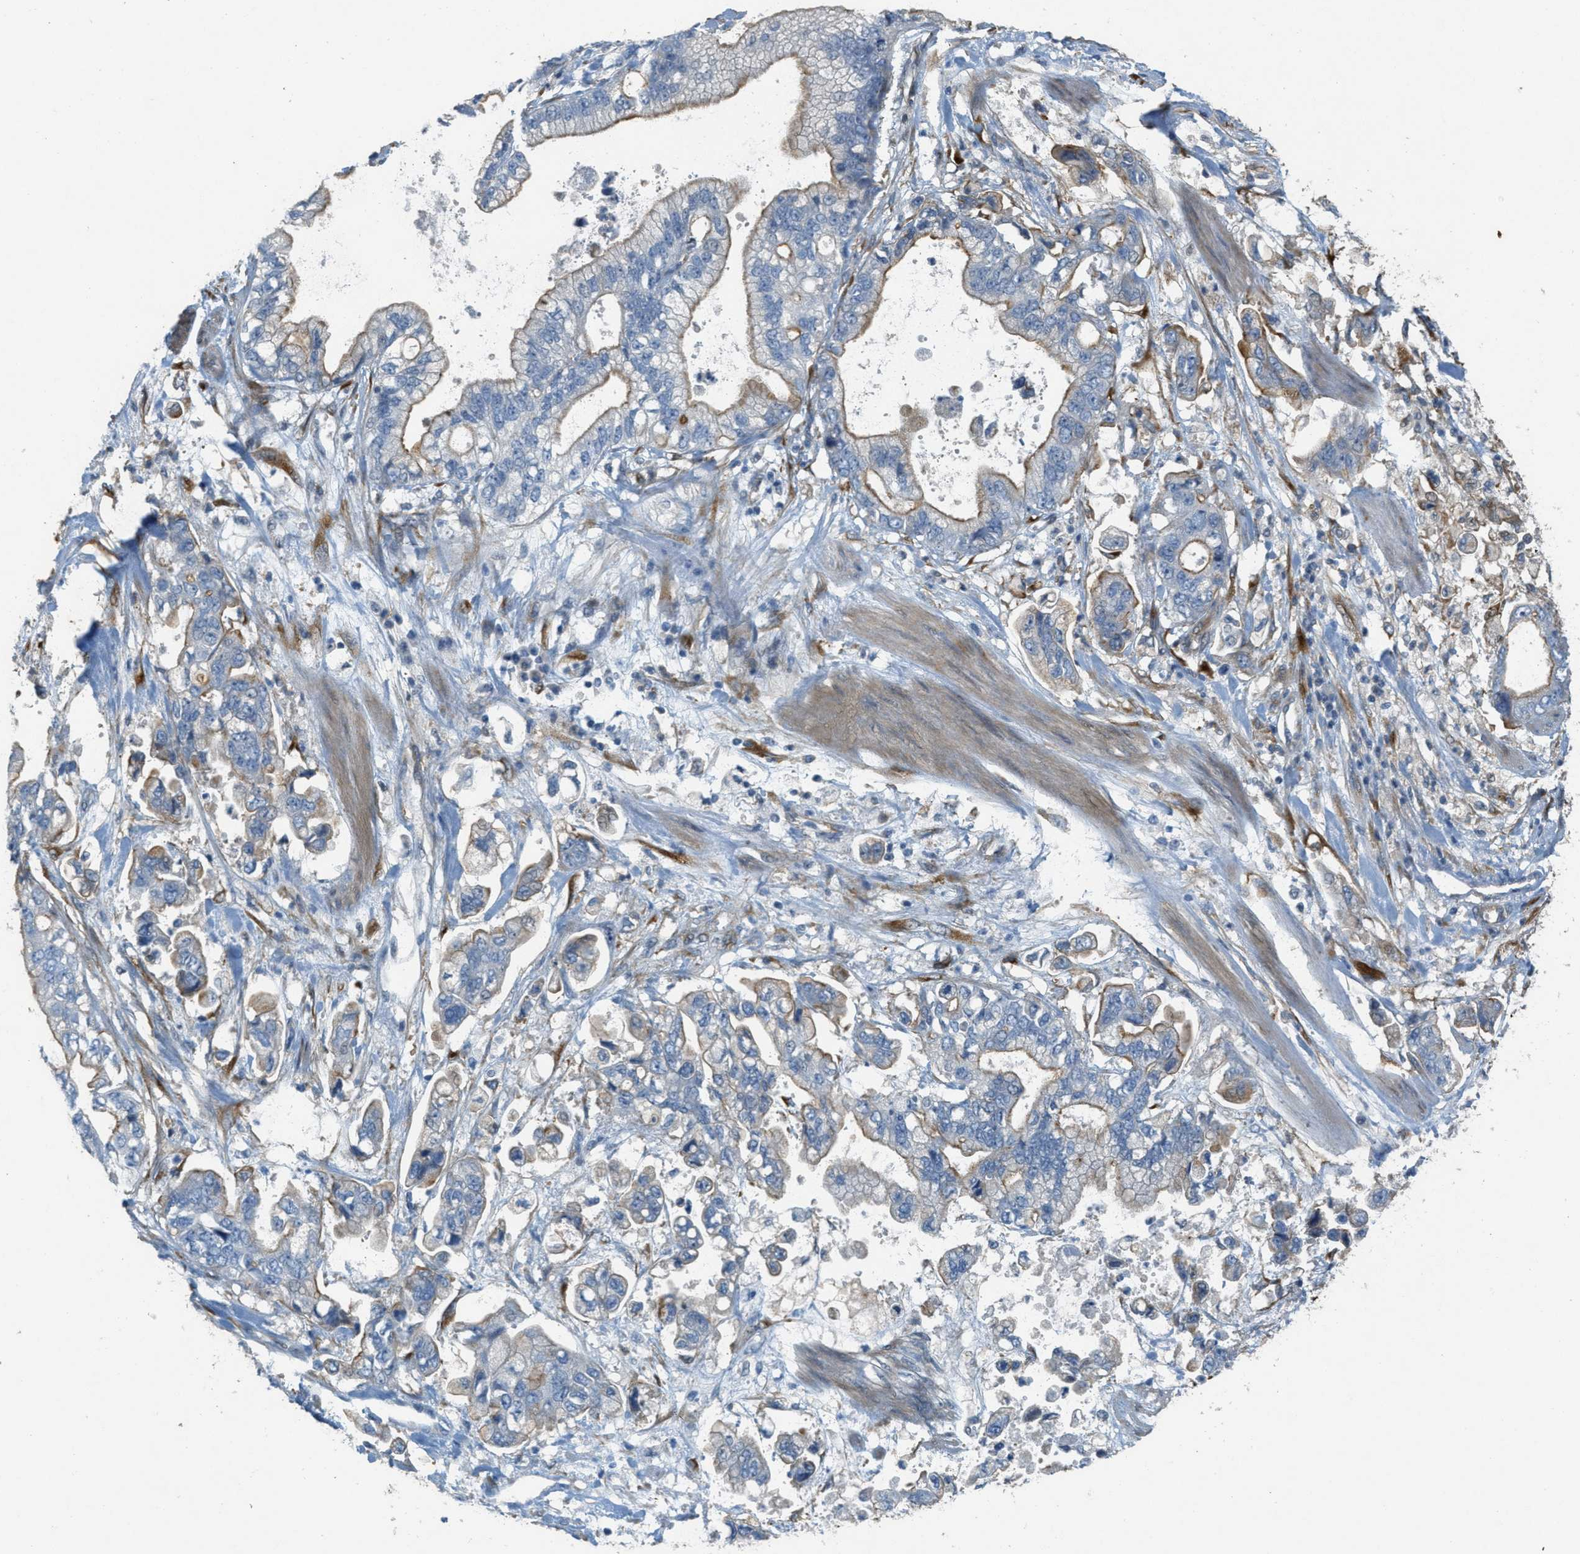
{"staining": {"intensity": "moderate", "quantity": "<25%", "location": "cytoplasmic/membranous"}, "tissue": "stomach cancer", "cell_type": "Tumor cells", "image_type": "cancer", "snomed": [{"axis": "morphology", "description": "Normal tissue, NOS"}, {"axis": "morphology", "description": "Adenocarcinoma, NOS"}, {"axis": "topography", "description": "Stomach"}], "caption": "Immunohistochemistry staining of stomach cancer, which shows low levels of moderate cytoplasmic/membranous positivity in about <25% of tumor cells indicating moderate cytoplasmic/membranous protein expression. The staining was performed using DAB (brown) for protein detection and nuclei were counterstained in hematoxylin (blue).", "gene": "ADCY5", "patient": {"sex": "male", "age": 62}}